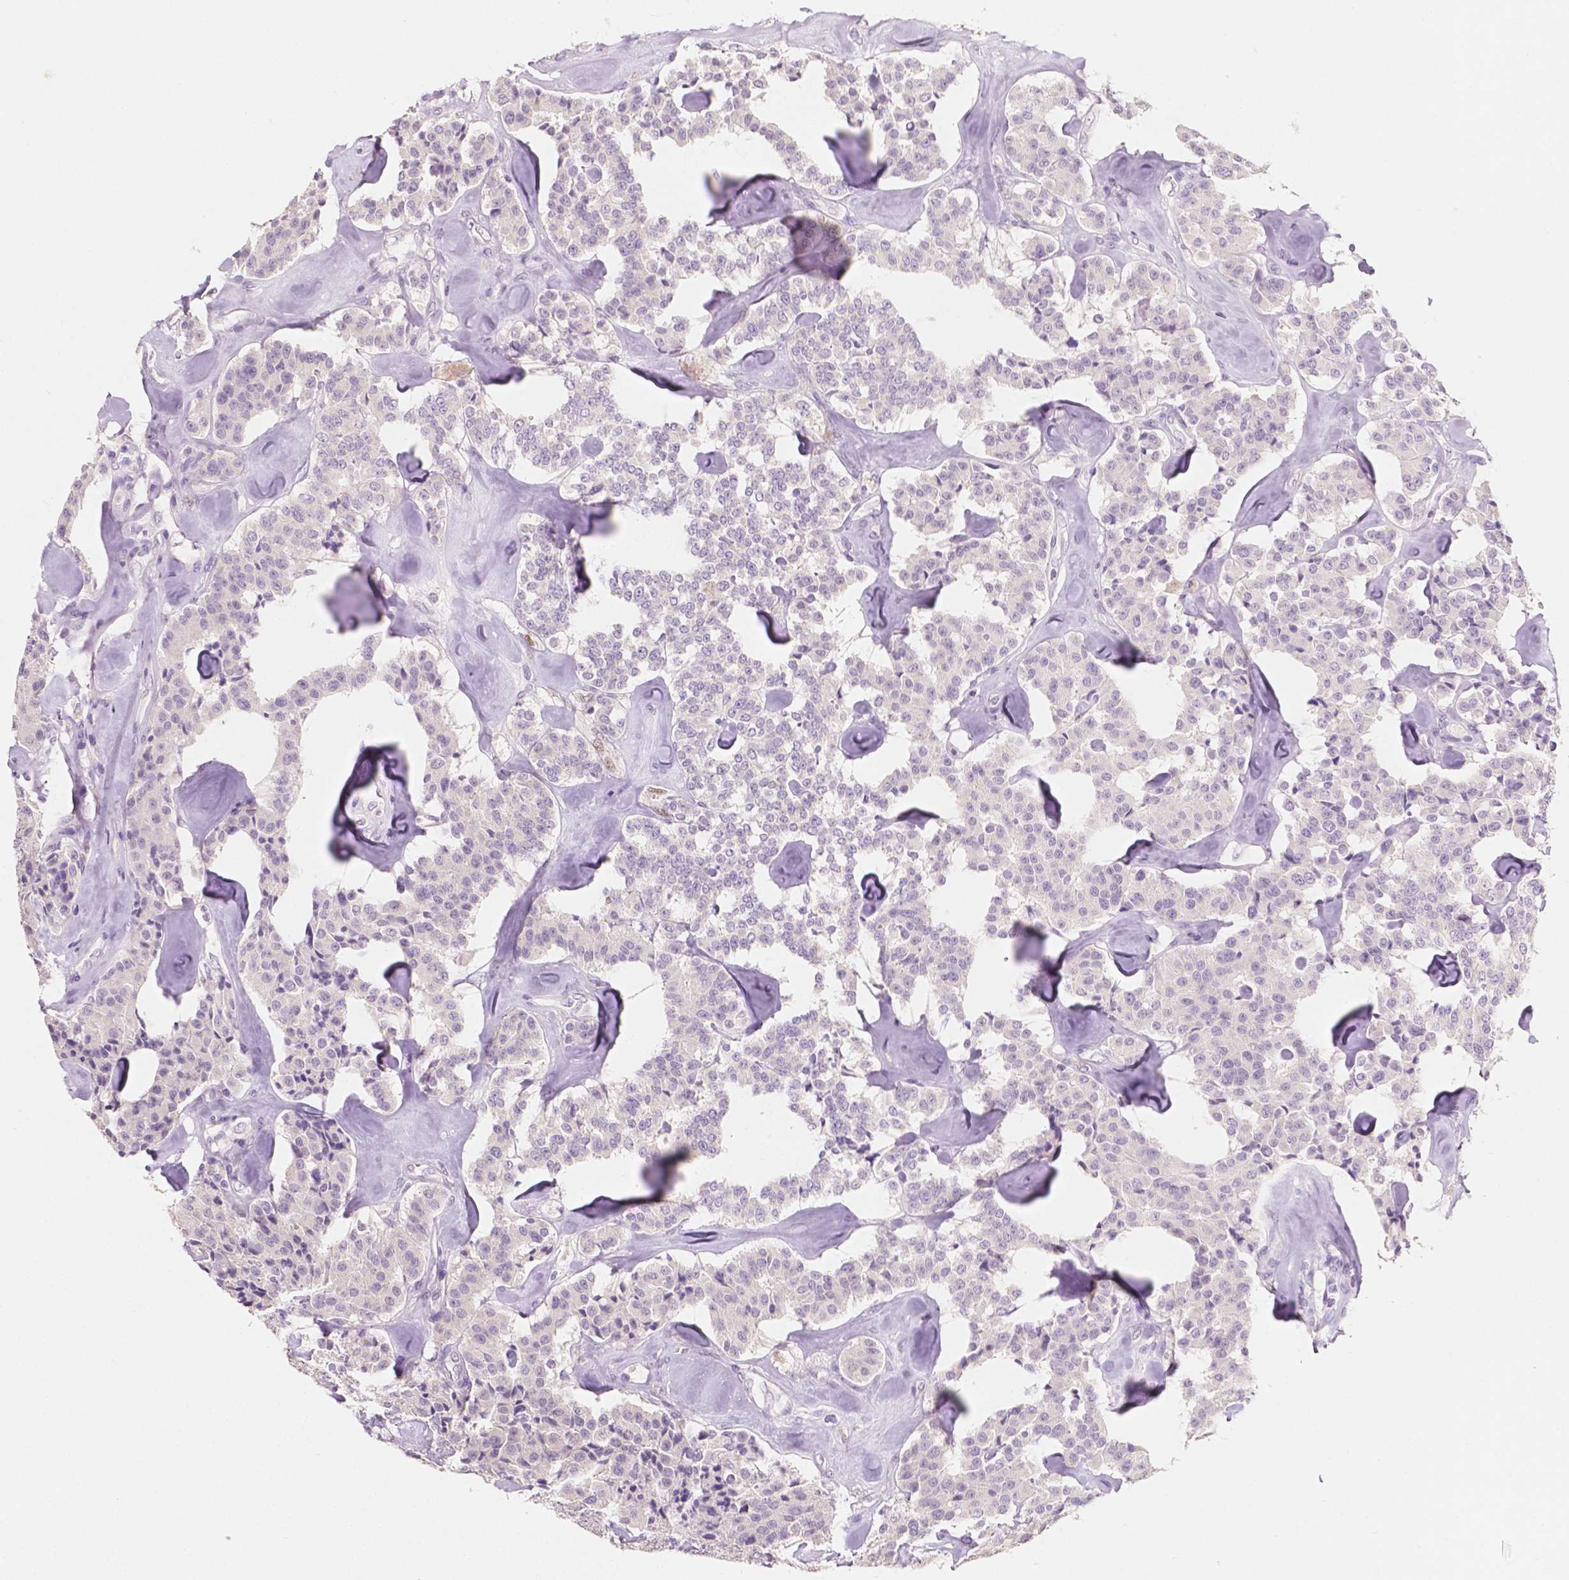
{"staining": {"intensity": "negative", "quantity": "none", "location": "none"}, "tissue": "carcinoid", "cell_type": "Tumor cells", "image_type": "cancer", "snomed": [{"axis": "morphology", "description": "Carcinoid, malignant, NOS"}, {"axis": "topography", "description": "Pancreas"}], "caption": "The image shows no significant staining in tumor cells of carcinoid.", "gene": "TAL1", "patient": {"sex": "male", "age": 41}}